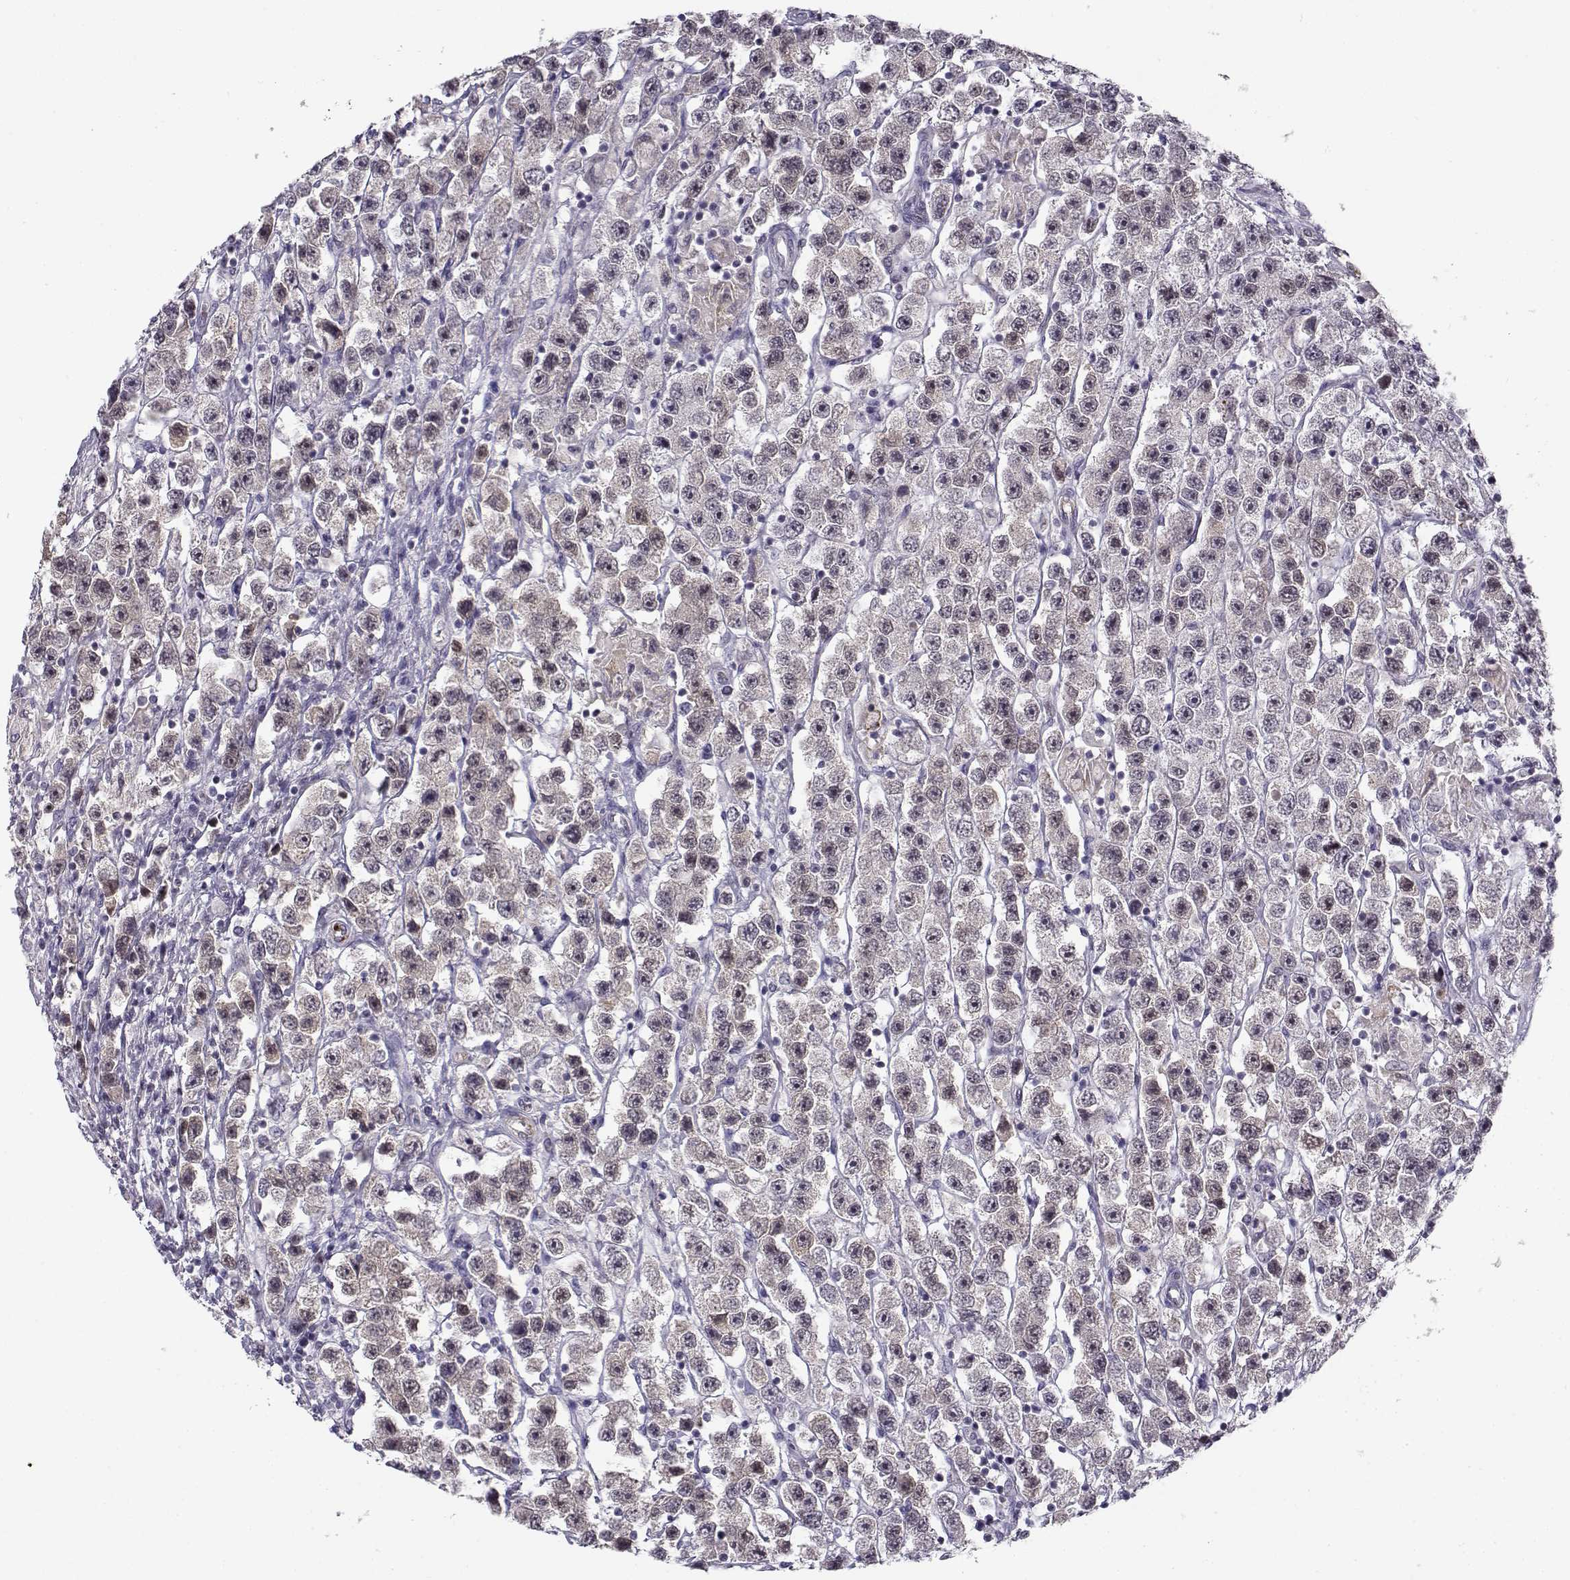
{"staining": {"intensity": "weak", "quantity": "<25%", "location": "cytoplasmic/membranous"}, "tissue": "testis cancer", "cell_type": "Tumor cells", "image_type": "cancer", "snomed": [{"axis": "morphology", "description": "Seminoma, NOS"}, {"axis": "topography", "description": "Testis"}], "caption": "Protein analysis of testis seminoma exhibits no significant staining in tumor cells.", "gene": "DDX25", "patient": {"sex": "male", "age": 45}}